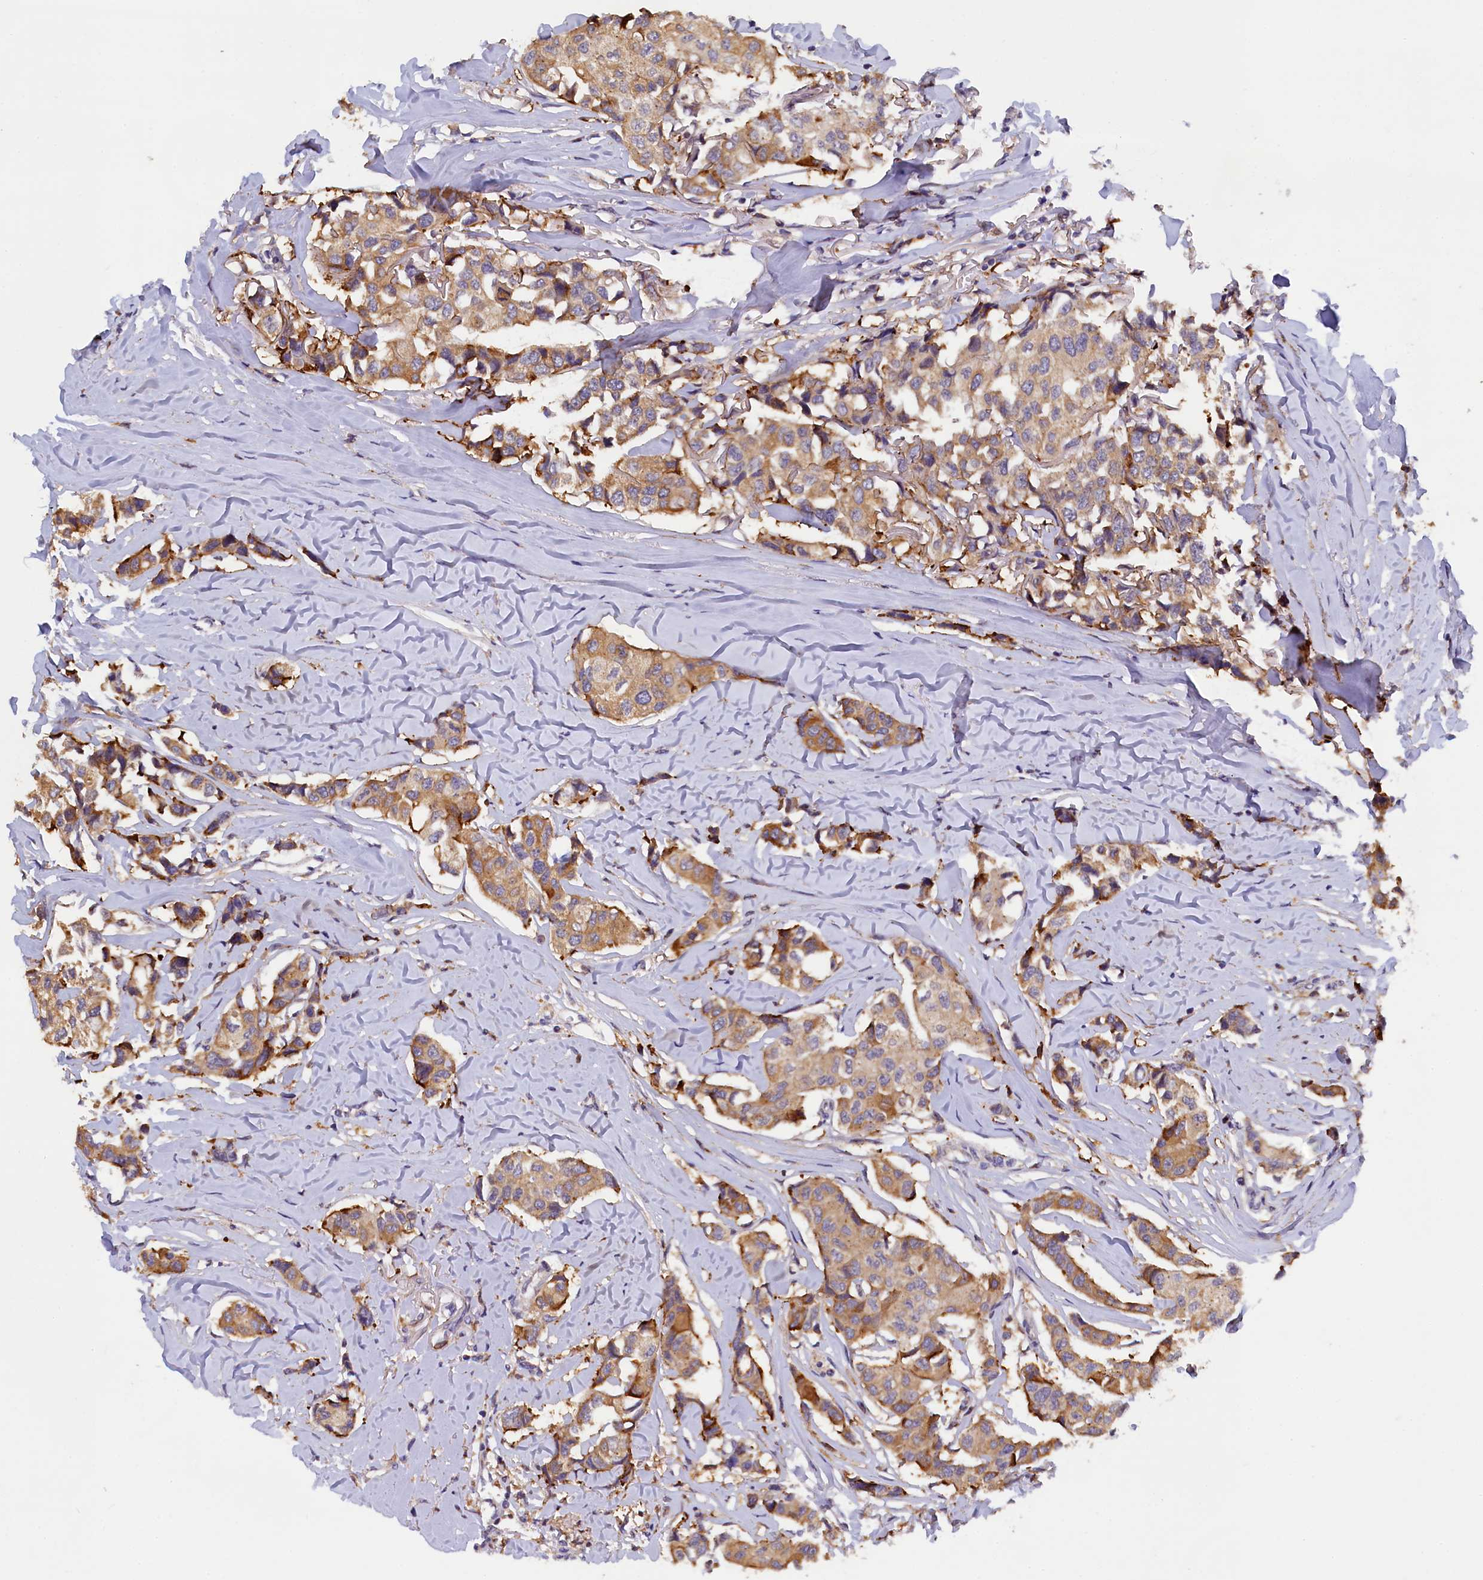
{"staining": {"intensity": "moderate", "quantity": ">75%", "location": "cytoplasmic/membranous"}, "tissue": "breast cancer", "cell_type": "Tumor cells", "image_type": "cancer", "snomed": [{"axis": "morphology", "description": "Duct carcinoma"}, {"axis": "topography", "description": "Breast"}], "caption": "A medium amount of moderate cytoplasmic/membranous positivity is present in about >75% of tumor cells in breast cancer tissue.", "gene": "NAIP", "patient": {"sex": "female", "age": 80}}